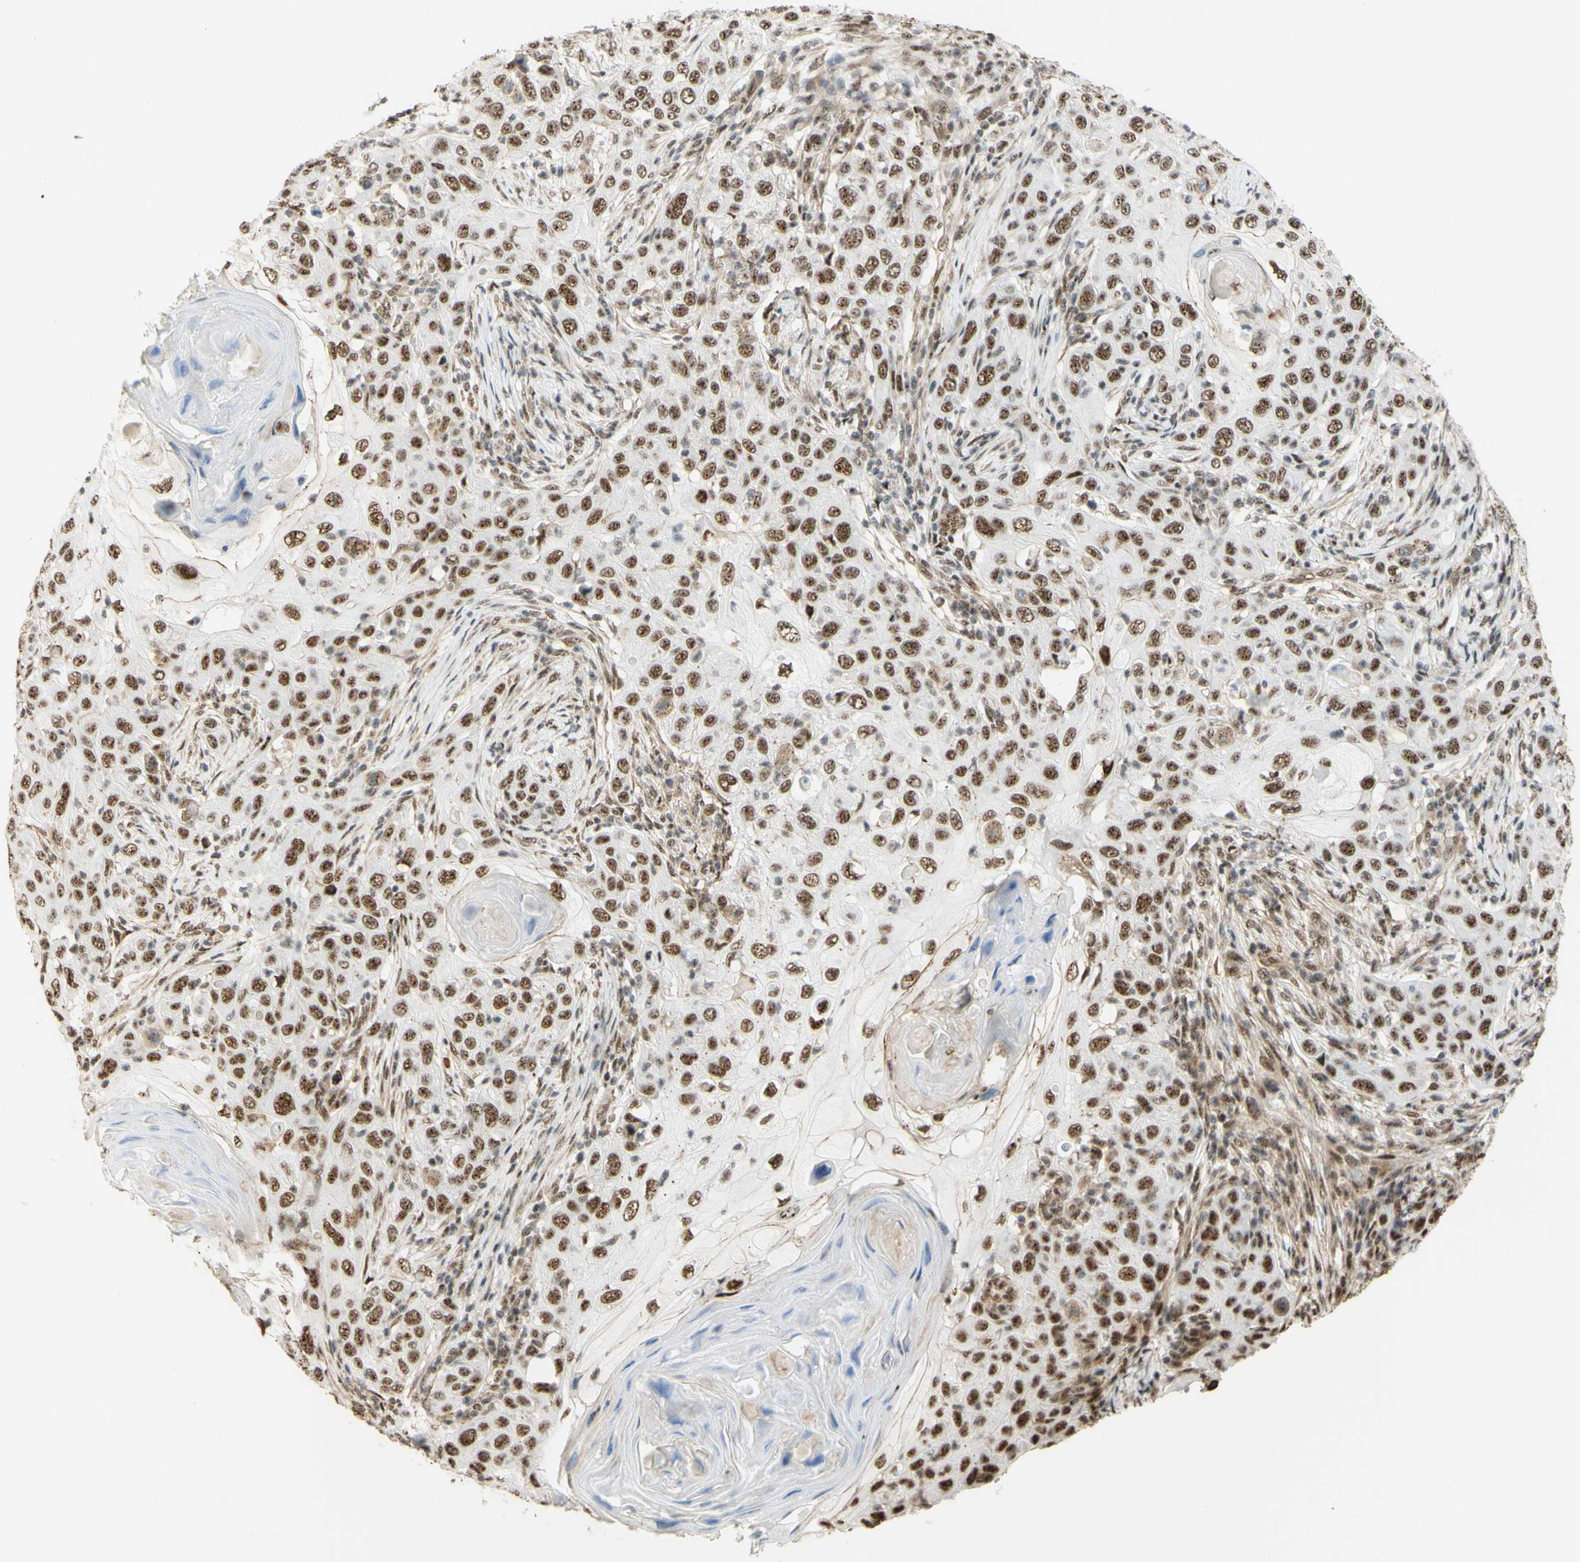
{"staining": {"intensity": "moderate", "quantity": ">75%", "location": "nuclear"}, "tissue": "skin cancer", "cell_type": "Tumor cells", "image_type": "cancer", "snomed": [{"axis": "morphology", "description": "Squamous cell carcinoma, NOS"}, {"axis": "topography", "description": "Skin"}], "caption": "IHC micrograph of human skin cancer (squamous cell carcinoma) stained for a protein (brown), which shows medium levels of moderate nuclear staining in about >75% of tumor cells.", "gene": "SAP18", "patient": {"sex": "female", "age": 88}}